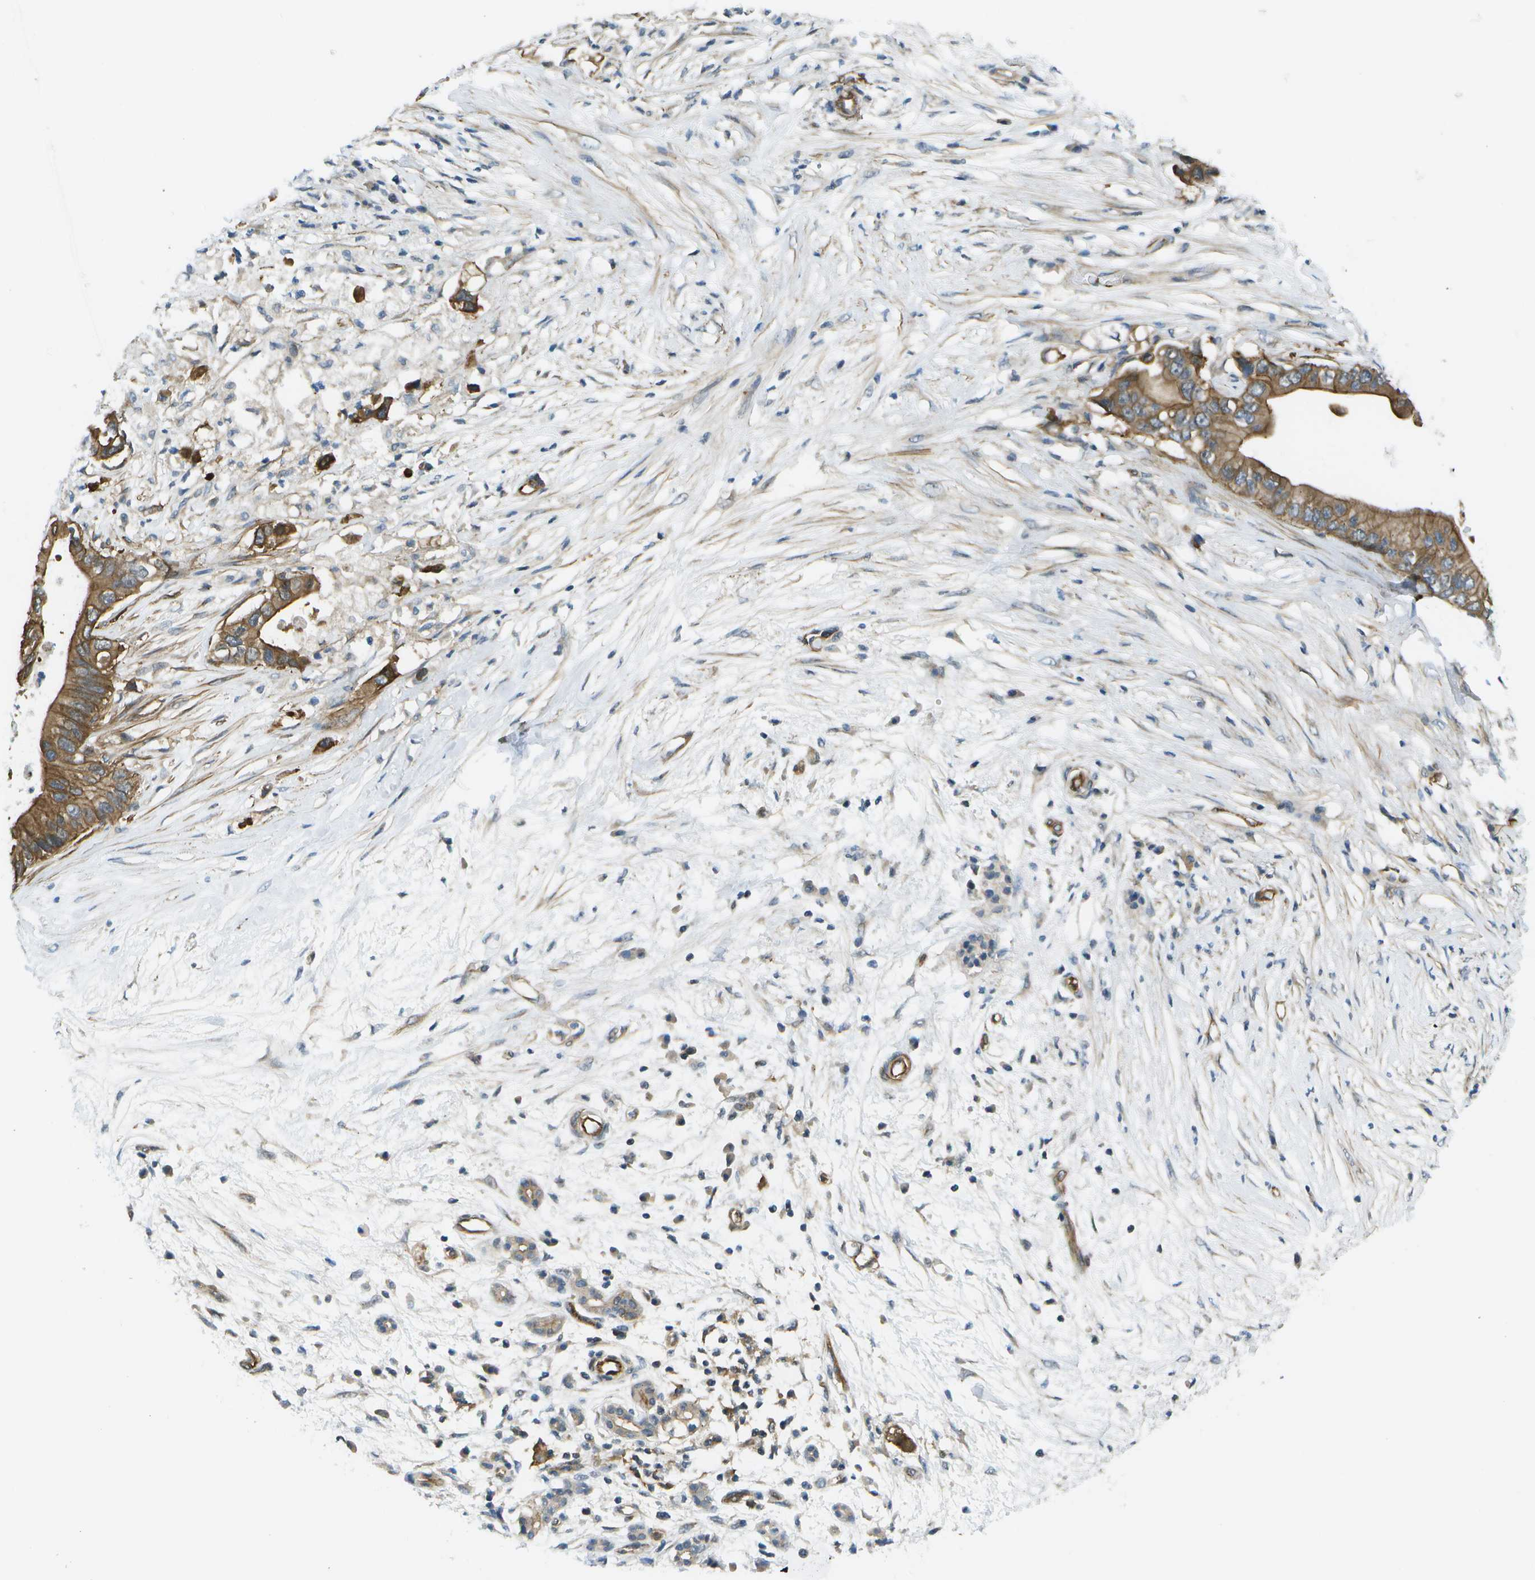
{"staining": {"intensity": "moderate", "quantity": ">75%", "location": "cytoplasmic/membranous"}, "tissue": "pancreatic cancer", "cell_type": "Tumor cells", "image_type": "cancer", "snomed": [{"axis": "morphology", "description": "Adenocarcinoma, NOS"}, {"axis": "topography", "description": "Pancreas"}], "caption": "An IHC histopathology image of neoplastic tissue is shown. Protein staining in brown shows moderate cytoplasmic/membranous positivity in pancreatic adenocarcinoma within tumor cells.", "gene": "KIAA0040", "patient": {"sex": "male", "age": 77}}